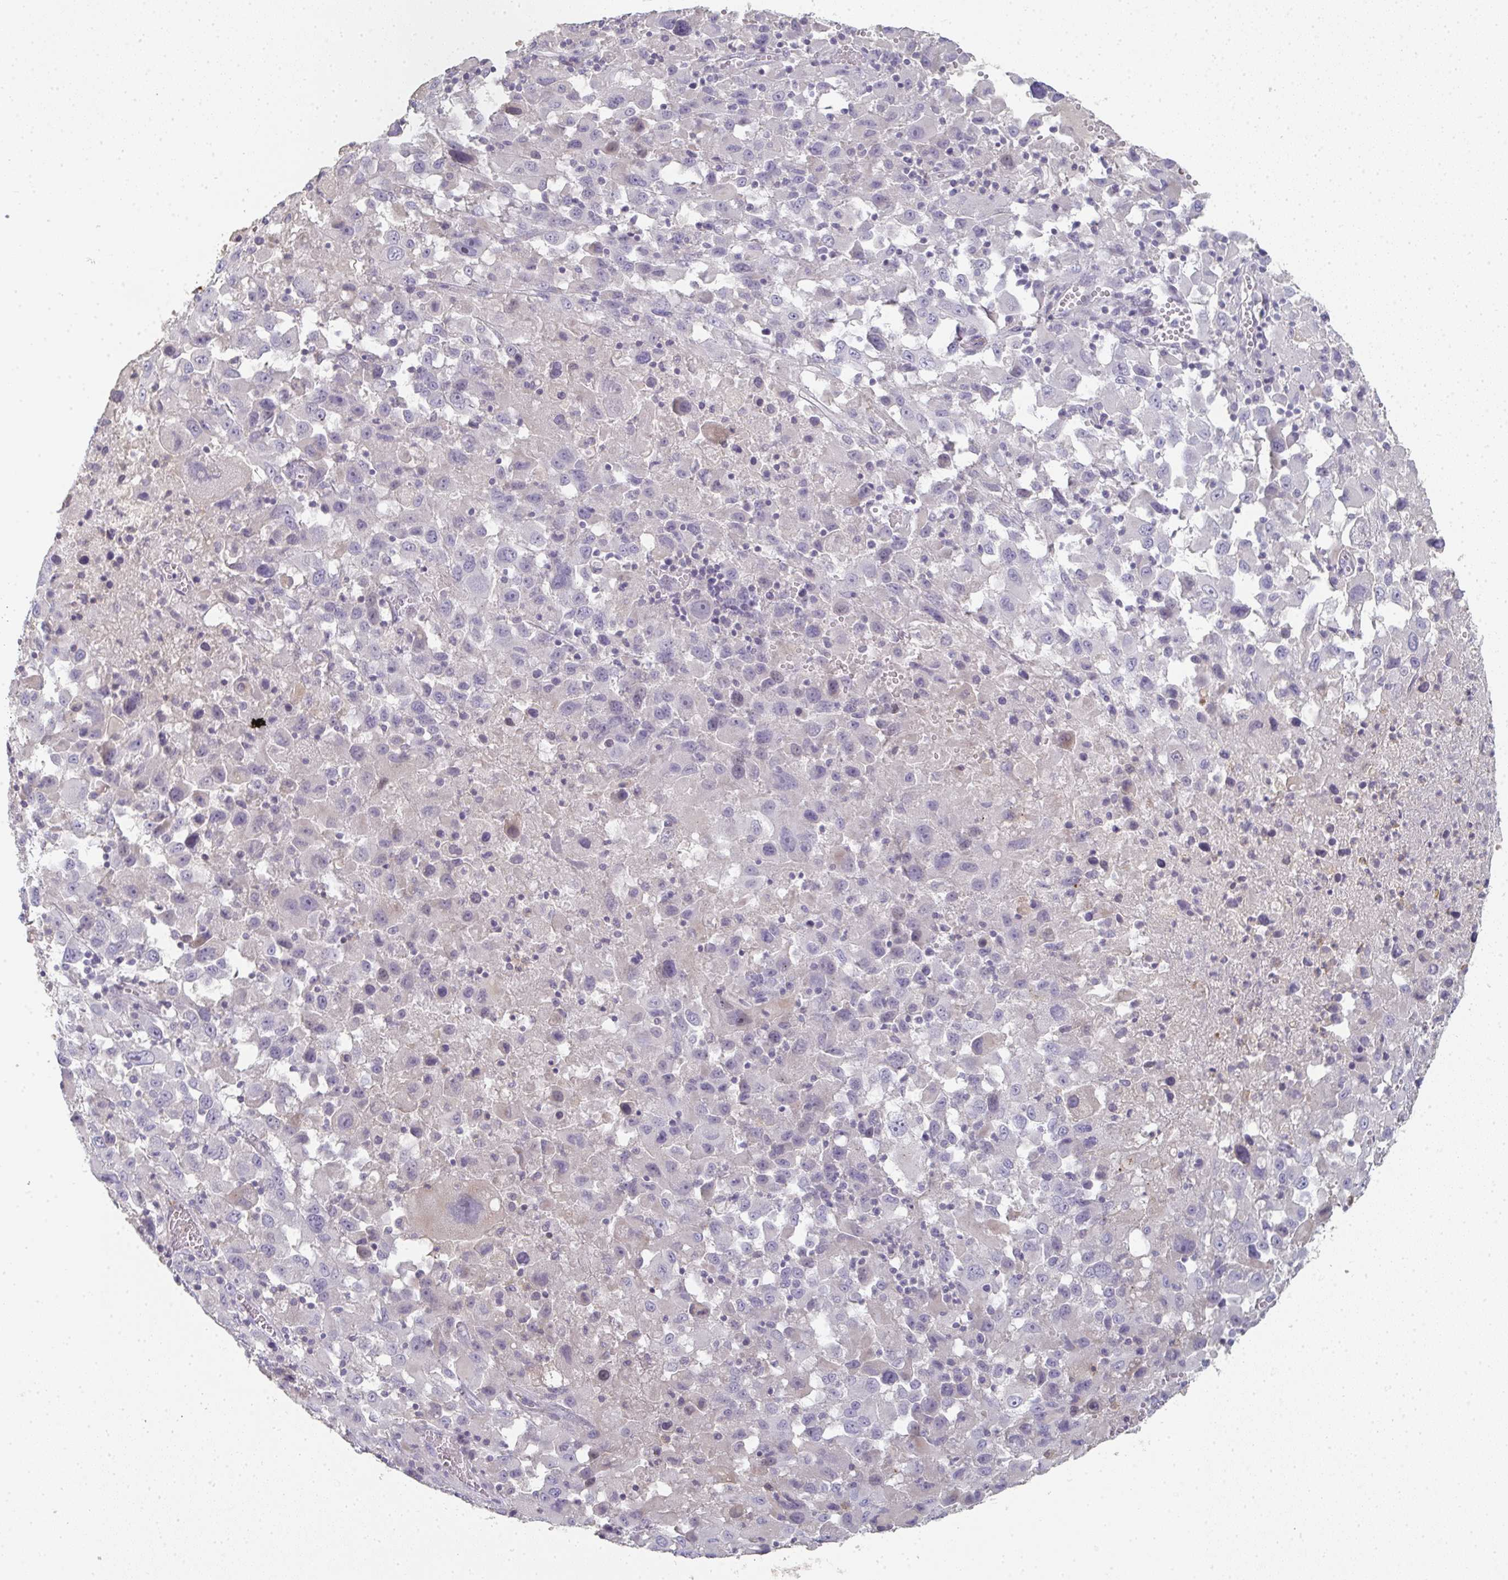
{"staining": {"intensity": "negative", "quantity": "none", "location": "none"}, "tissue": "melanoma", "cell_type": "Tumor cells", "image_type": "cancer", "snomed": [{"axis": "morphology", "description": "Malignant melanoma, Metastatic site"}, {"axis": "topography", "description": "Soft tissue"}], "caption": "Protein analysis of melanoma reveals no significant positivity in tumor cells. Nuclei are stained in blue.", "gene": "A1CF", "patient": {"sex": "male", "age": 50}}